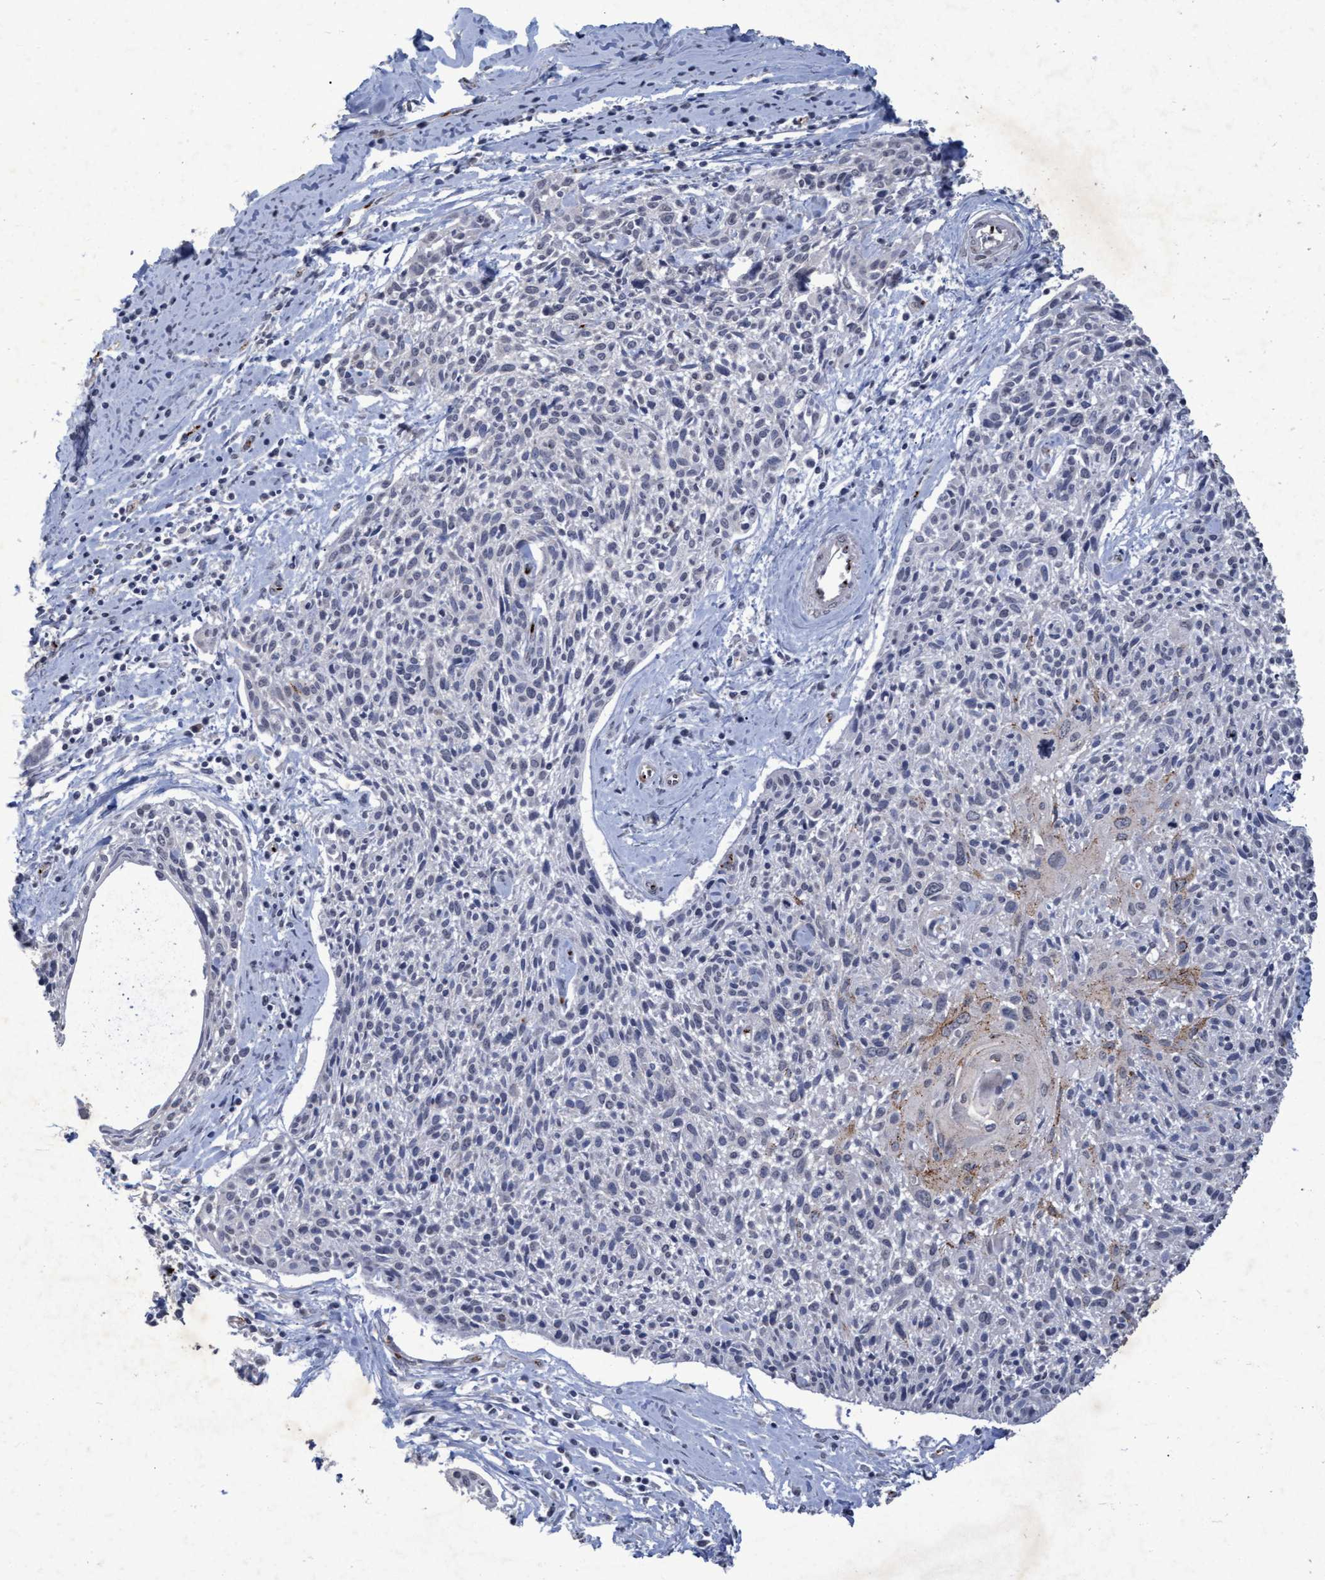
{"staining": {"intensity": "negative", "quantity": "none", "location": "none"}, "tissue": "cervical cancer", "cell_type": "Tumor cells", "image_type": "cancer", "snomed": [{"axis": "morphology", "description": "Squamous cell carcinoma, NOS"}, {"axis": "topography", "description": "Cervix"}], "caption": "This photomicrograph is of cervical cancer stained with immunohistochemistry (IHC) to label a protein in brown with the nuclei are counter-stained blue. There is no expression in tumor cells. (DAB (3,3'-diaminobenzidine) immunohistochemistry, high magnification).", "gene": "GALC", "patient": {"sex": "female", "age": 51}}